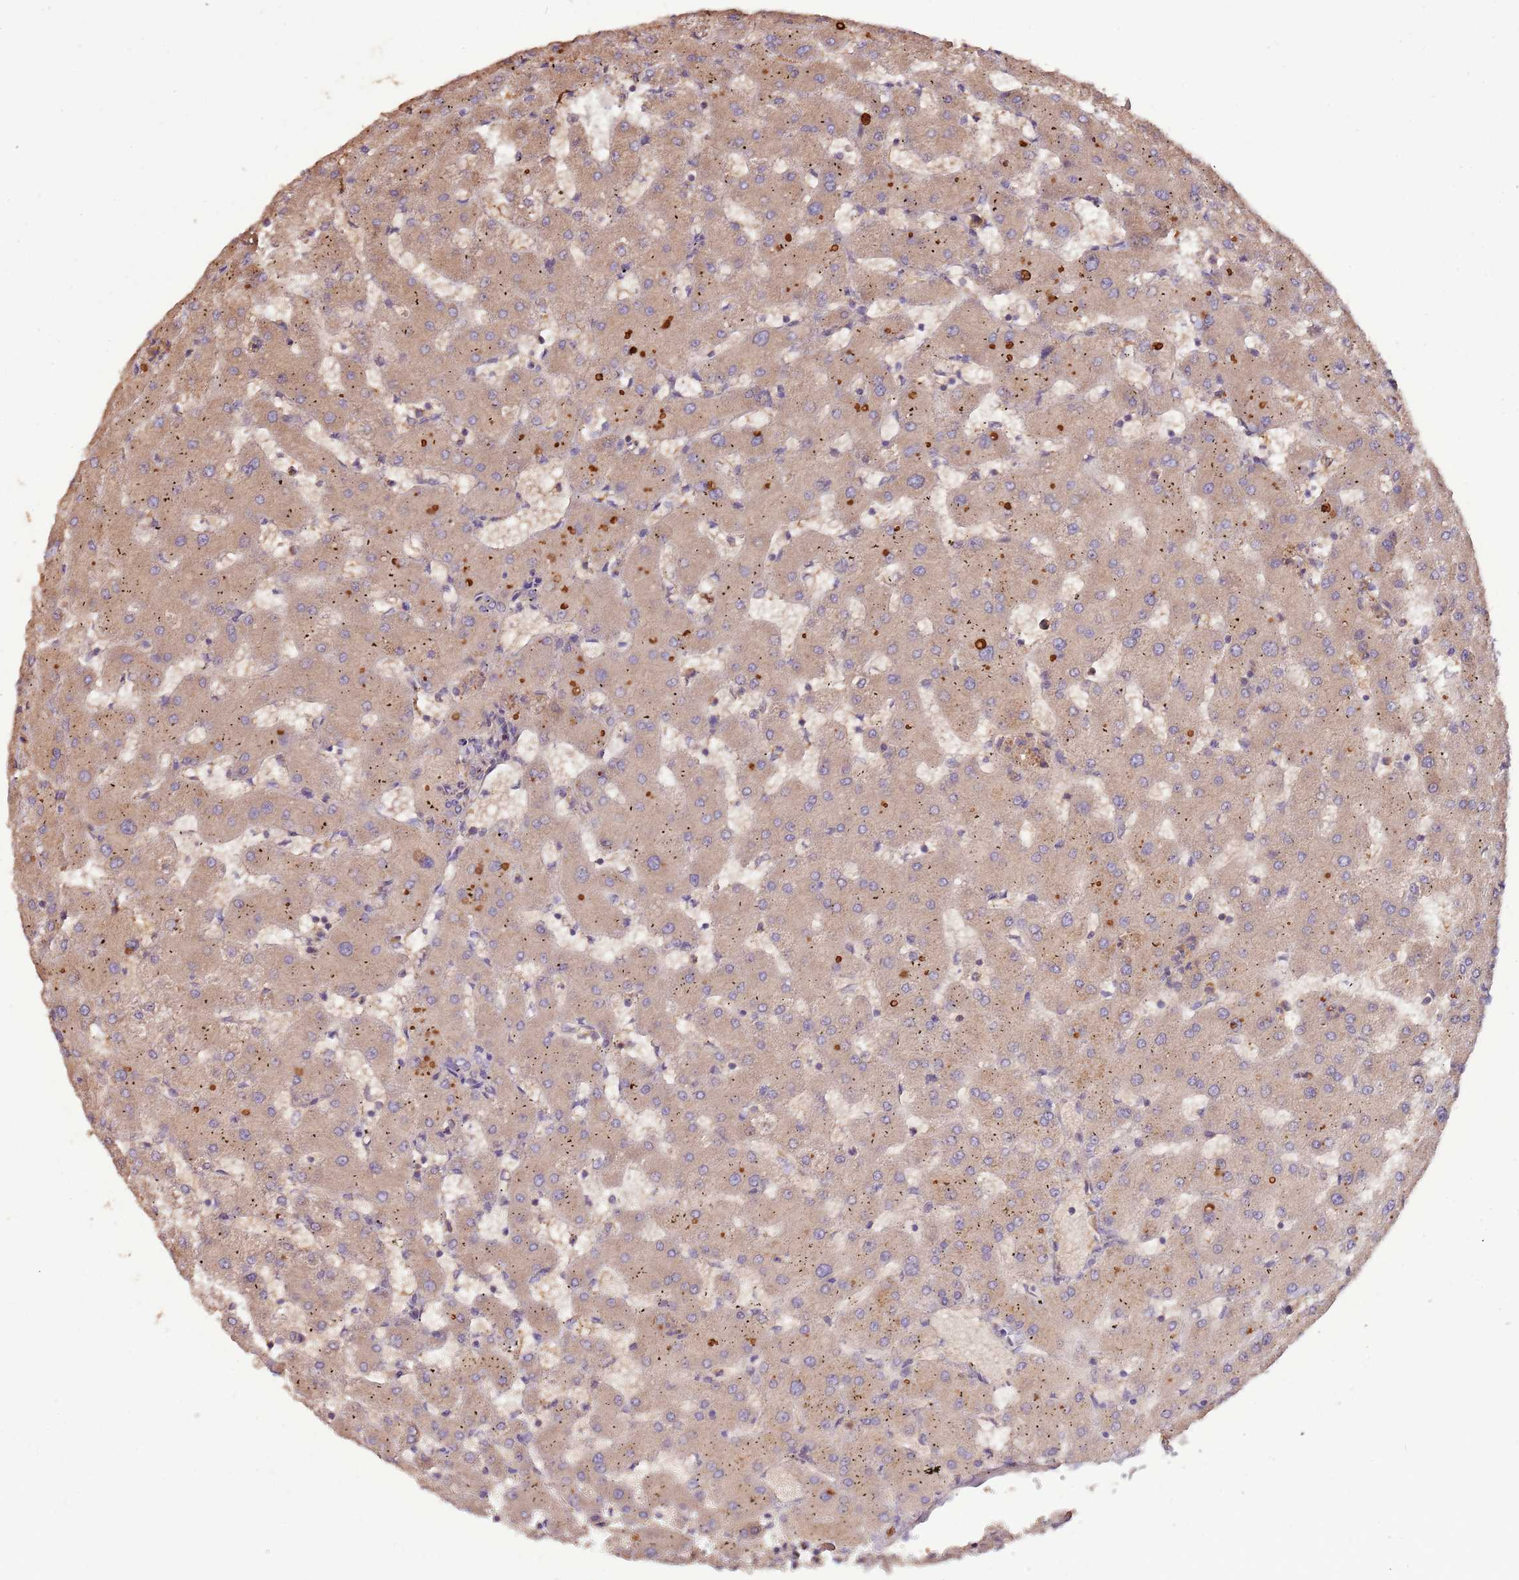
{"staining": {"intensity": "weak", "quantity": "<25%", "location": "cytoplasmic/membranous"}, "tissue": "liver", "cell_type": "Cholangiocytes", "image_type": "normal", "snomed": [{"axis": "morphology", "description": "Normal tissue, NOS"}, {"axis": "topography", "description": "Liver"}], "caption": "Cholangiocytes are negative for protein expression in normal human liver. (DAB immunohistochemistry with hematoxylin counter stain).", "gene": "DENR", "patient": {"sex": "female", "age": 63}}